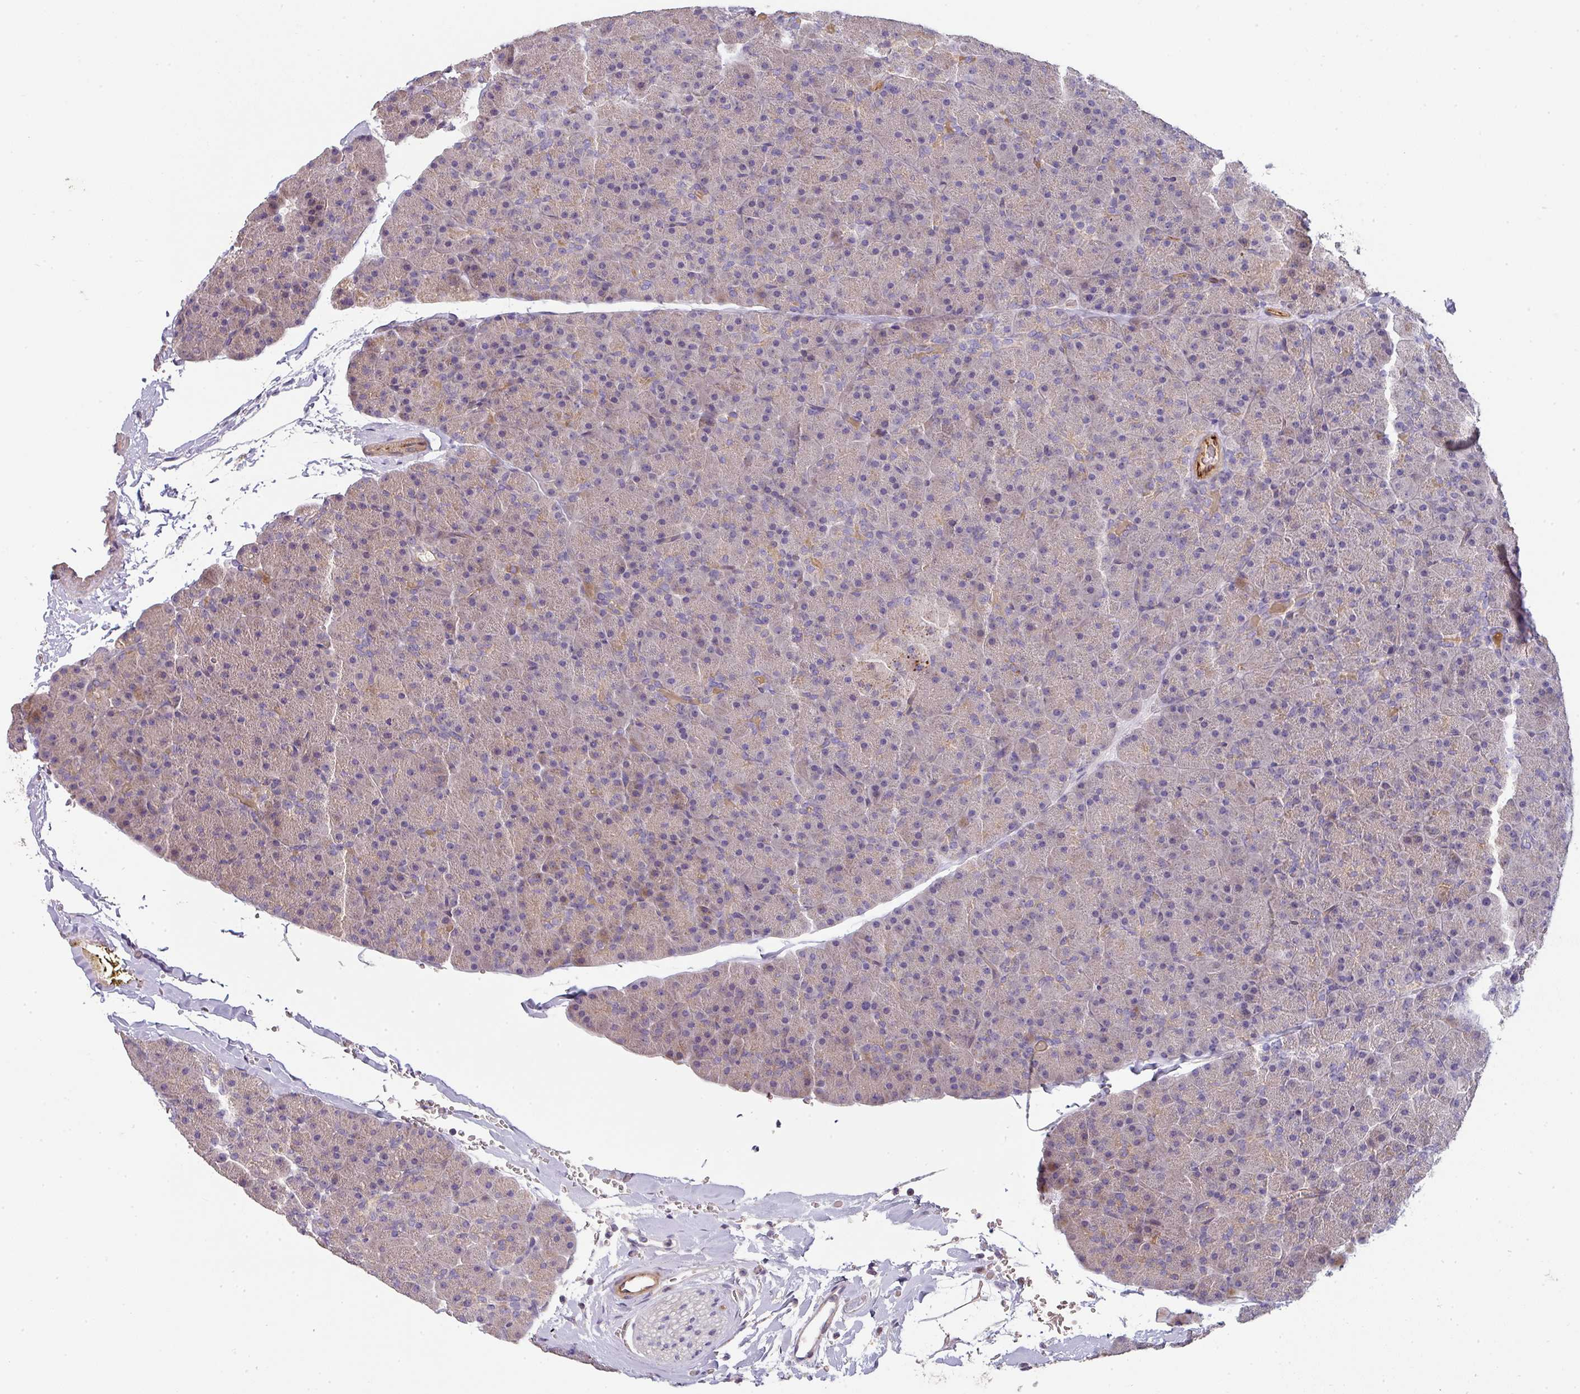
{"staining": {"intensity": "moderate", "quantity": "<25%", "location": "cytoplasmic/membranous"}, "tissue": "pancreas", "cell_type": "Exocrine glandular cells", "image_type": "normal", "snomed": [{"axis": "morphology", "description": "Normal tissue, NOS"}, {"axis": "topography", "description": "Pancreas"}], "caption": "A brown stain labels moderate cytoplasmic/membranous staining of a protein in exocrine glandular cells of benign pancreas.", "gene": "PCDH1", "patient": {"sex": "male", "age": 36}}